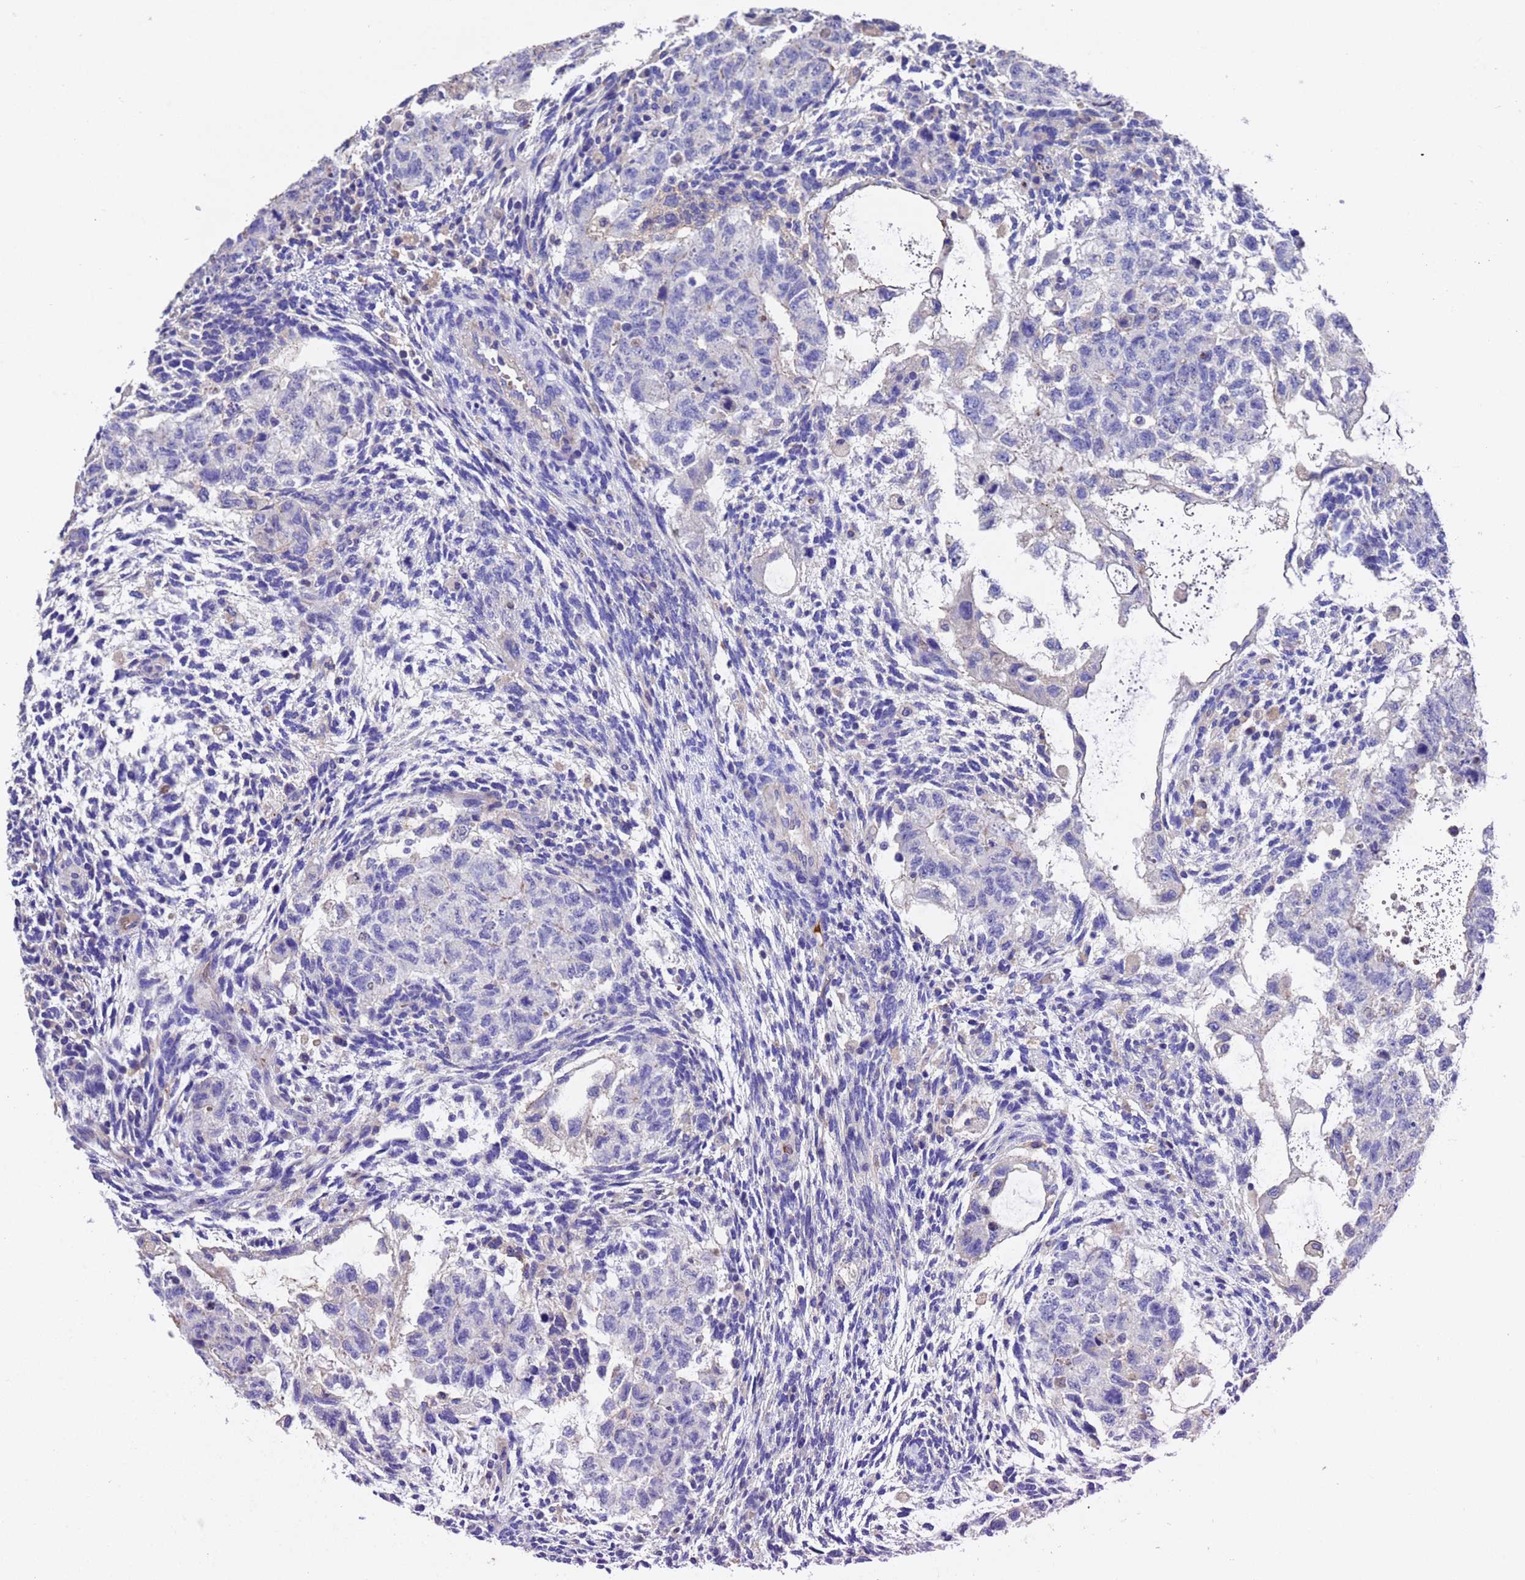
{"staining": {"intensity": "negative", "quantity": "none", "location": "none"}, "tissue": "testis cancer", "cell_type": "Tumor cells", "image_type": "cancer", "snomed": [{"axis": "morphology", "description": "Carcinoma, Embryonal, NOS"}, {"axis": "topography", "description": "Testis"}], "caption": "Testis cancer stained for a protein using immunohistochemistry (IHC) displays no expression tumor cells.", "gene": "ELP6", "patient": {"sex": "male", "age": 36}}